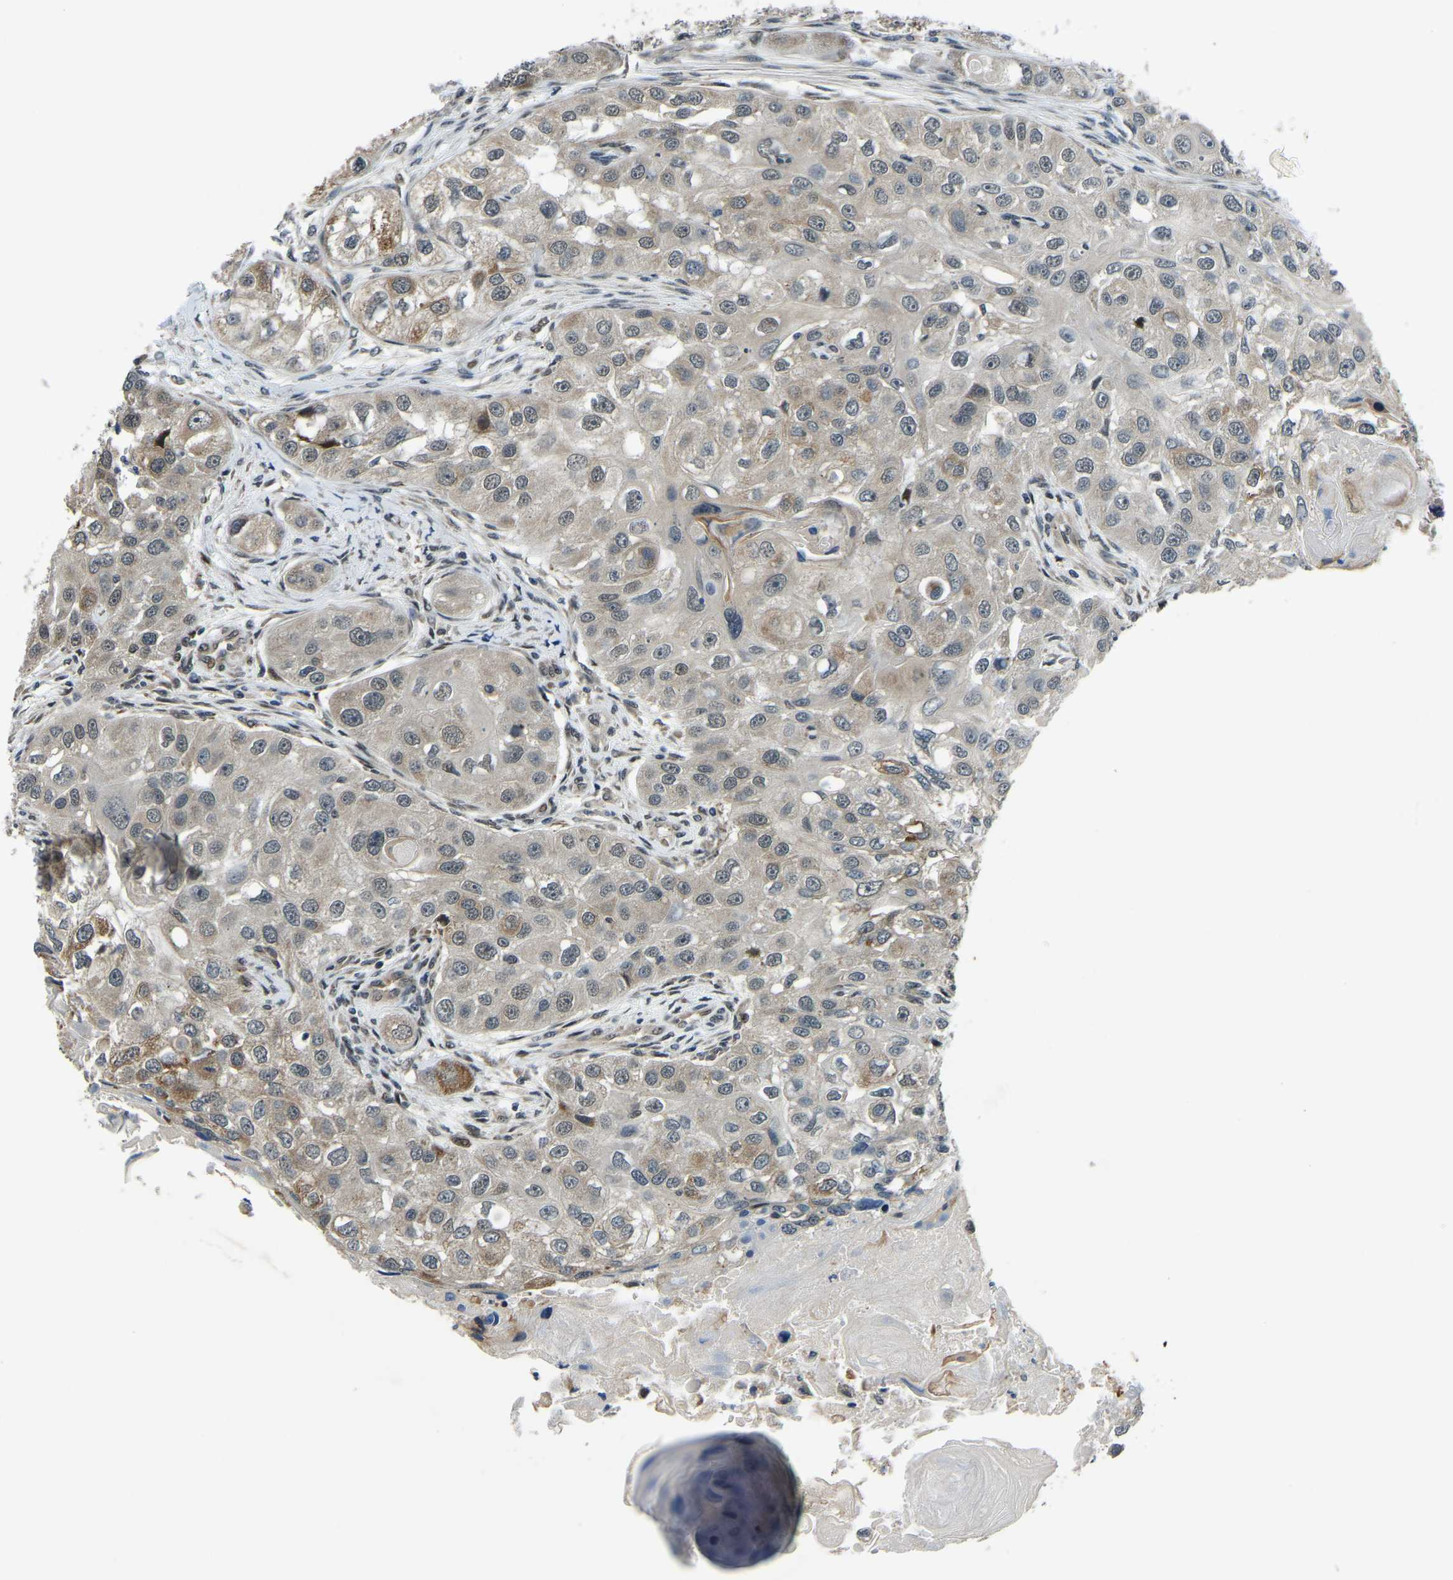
{"staining": {"intensity": "moderate", "quantity": "<25%", "location": "cytoplasmic/membranous"}, "tissue": "head and neck cancer", "cell_type": "Tumor cells", "image_type": "cancer", "snomed": [{"axis": "morphology", "description": "Normal tissue, NOS"}, {"axis": "morphology", "description": "Squamous cell carcinoma, NOS"}, {"axis": "topography", "description": "Skeletal muscle"}, {"axis": "topography", "description": "Head-Neck"}], "caption": "Brown immunohistochemical staining in human head and neck cancer (squamous cell carcinoma) reveals moderate cytoplasmic/membranous positivity in approximately <25% of tumor cells. (IHC, brightfield microscopy, high magnification).", "gene": "ING2", "patient": {"sex": "male", "age": 51}}